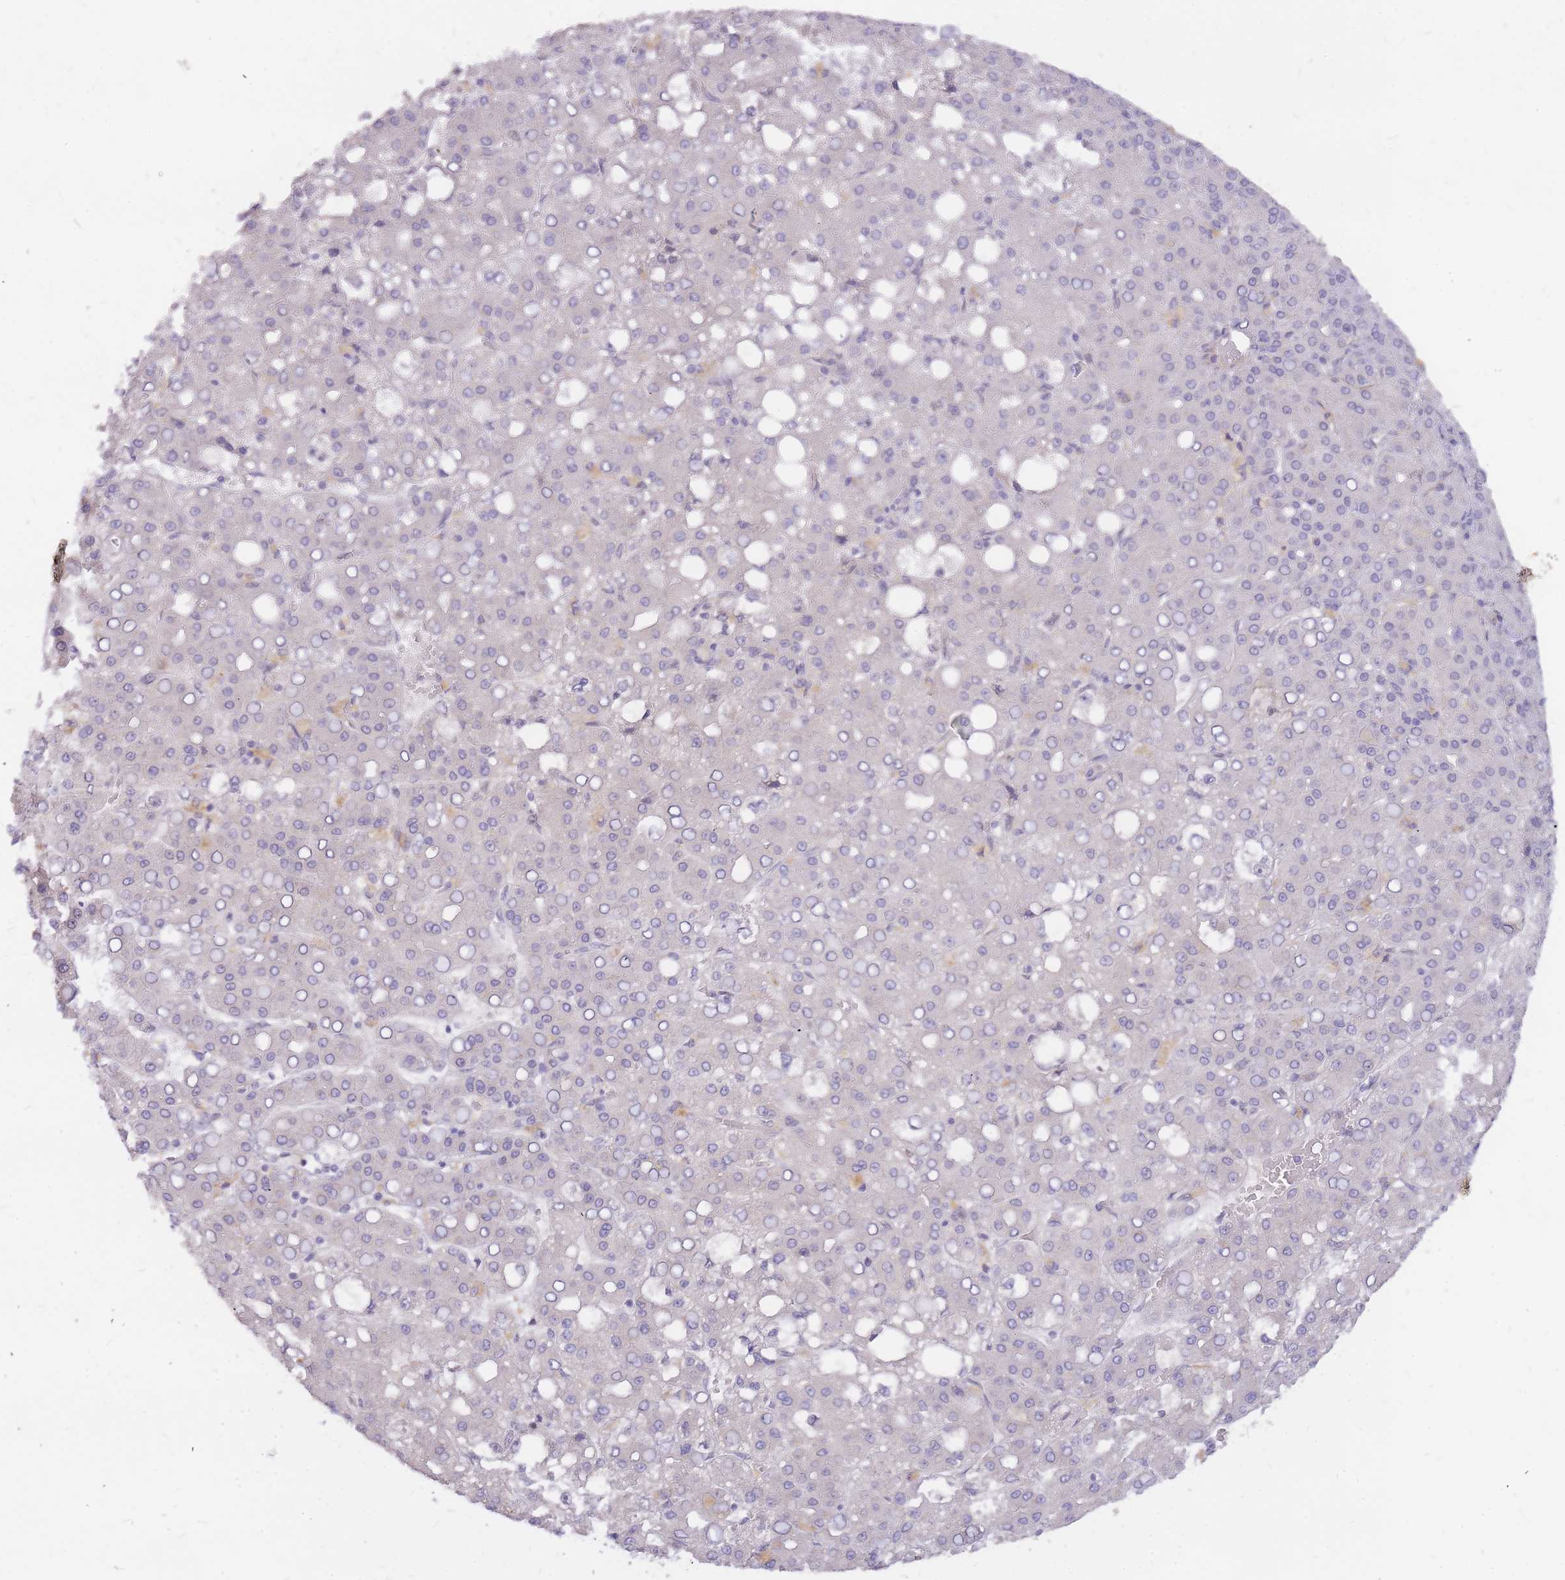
{"staining": {"intensity": "negative", "quantity": "none", "location": "none"}, "tissue": "liver cancer", "cell_type": "Tumor cells", "image_type": "cancer", "snomed": [{"axis": "morphology", "description": "Carcinoma, Hepatocellular, NOS"}, {"axis": "topography", "description": "Liver"}], "caption": "DAB immunohistochemical staining of hepatocellular carcinoma (liver) shows no significant staining in tumor cells.", "gene": "TLE2", "patient": {"sex": "male", "age": 65}}